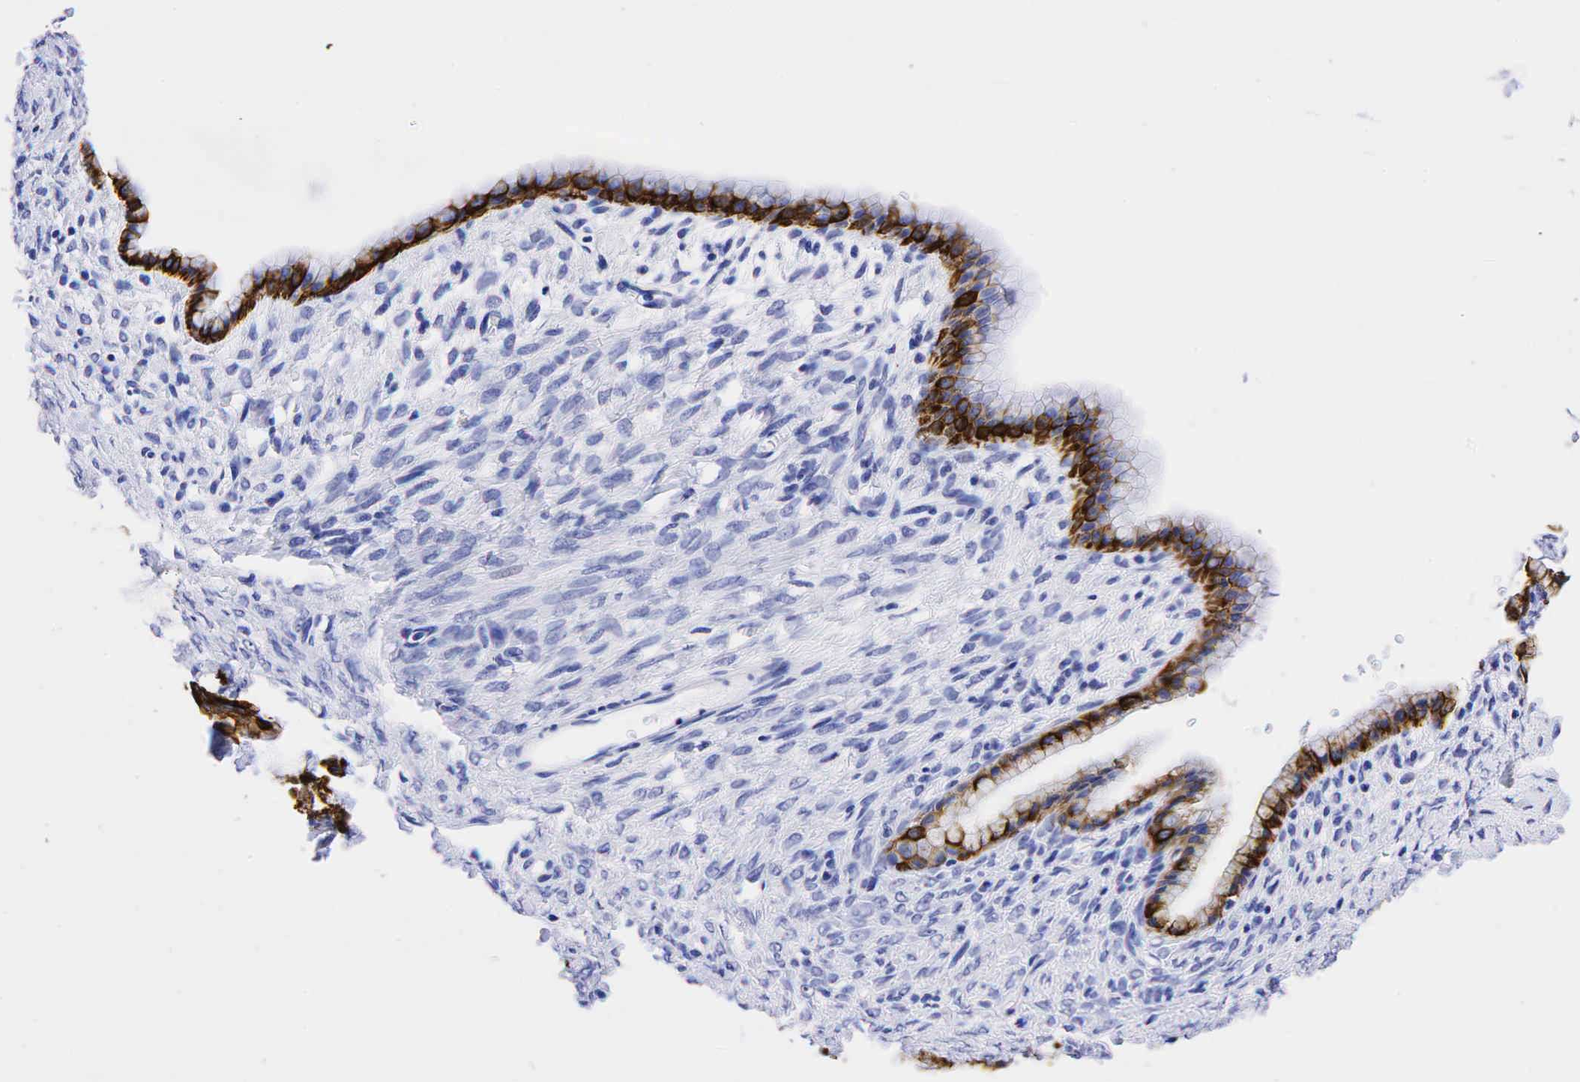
{"staining": {"intensity": "strong", "quantity": ">75%", "location": "cytoplasmic/membranous"}, "tissue": "ovarian cancer", "cell_type": "Tumor cells", "image_type": "cancer", "snomed": [{"axis": "morphology", "description": "Cystadenocarcinoma, mucinous, NOS"}, {"axis": "topography", "description": "Ovary"}], "caption": "Protein expression analysis of mucinous cystadenocarcinoma (ovarian) exhibits strong cytoplasmic/membranous expression in about >75% of tumor cells.", "gene": "KRT18", "patient": {"sex": "female", "age": 25}}